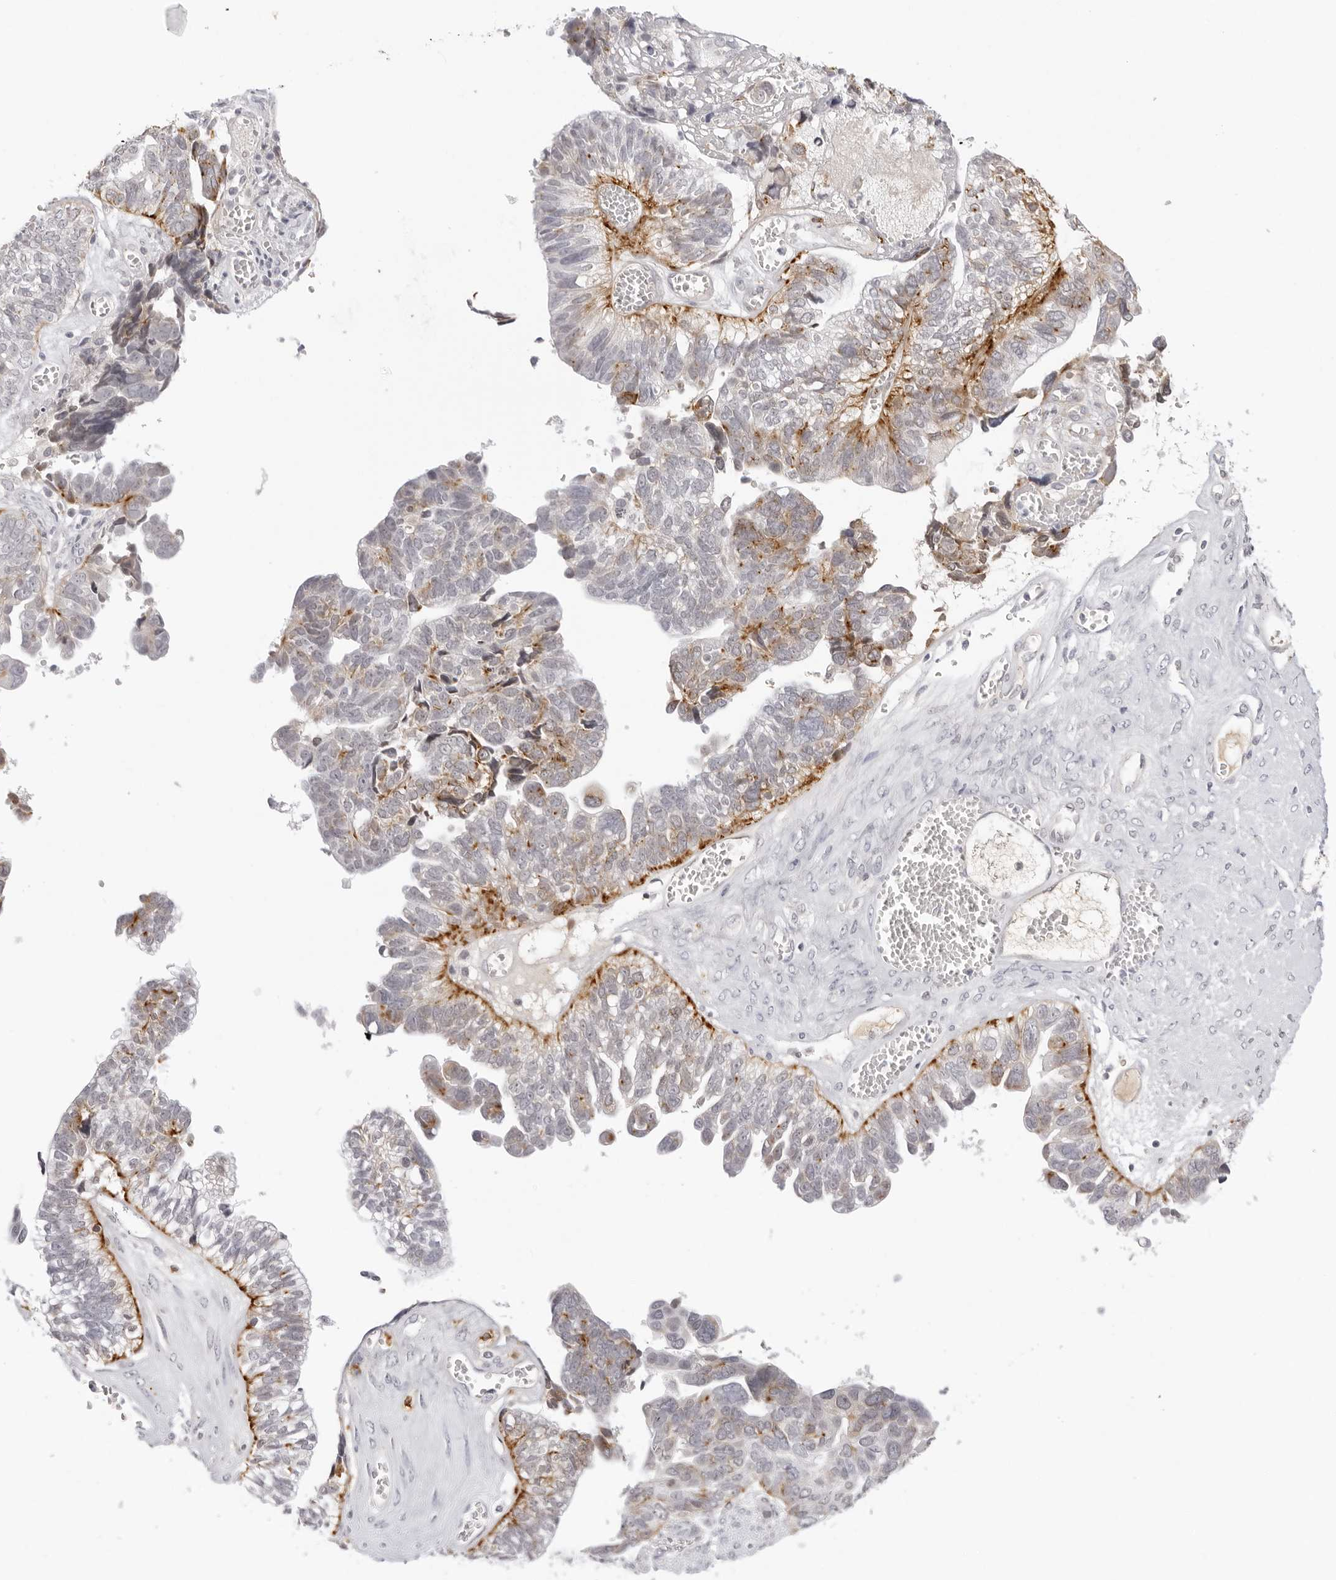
{"staining": {"intensity": "moderate", "quantity": "25%-75%", "location": "cytoplasmic/membranous"}, "tissue": "ovarian cancer", "cell_type": "Tumor cells", "image_type": "cancer", "snomed": [{"axis": "morphology", "description": "Cystadenocarcinoma, serous, NOS"}, {"axis": "topography", "description": "Ovary"}], "caption": "Moderate cytoplasmic/membranous protein positivity is appreciated in approximately 25%-75% of tumor cells in ovarian cancer. Nuclei are stained in blue.", "gene": "STRADB", "patient": {"sex": "female", "age": 79}}